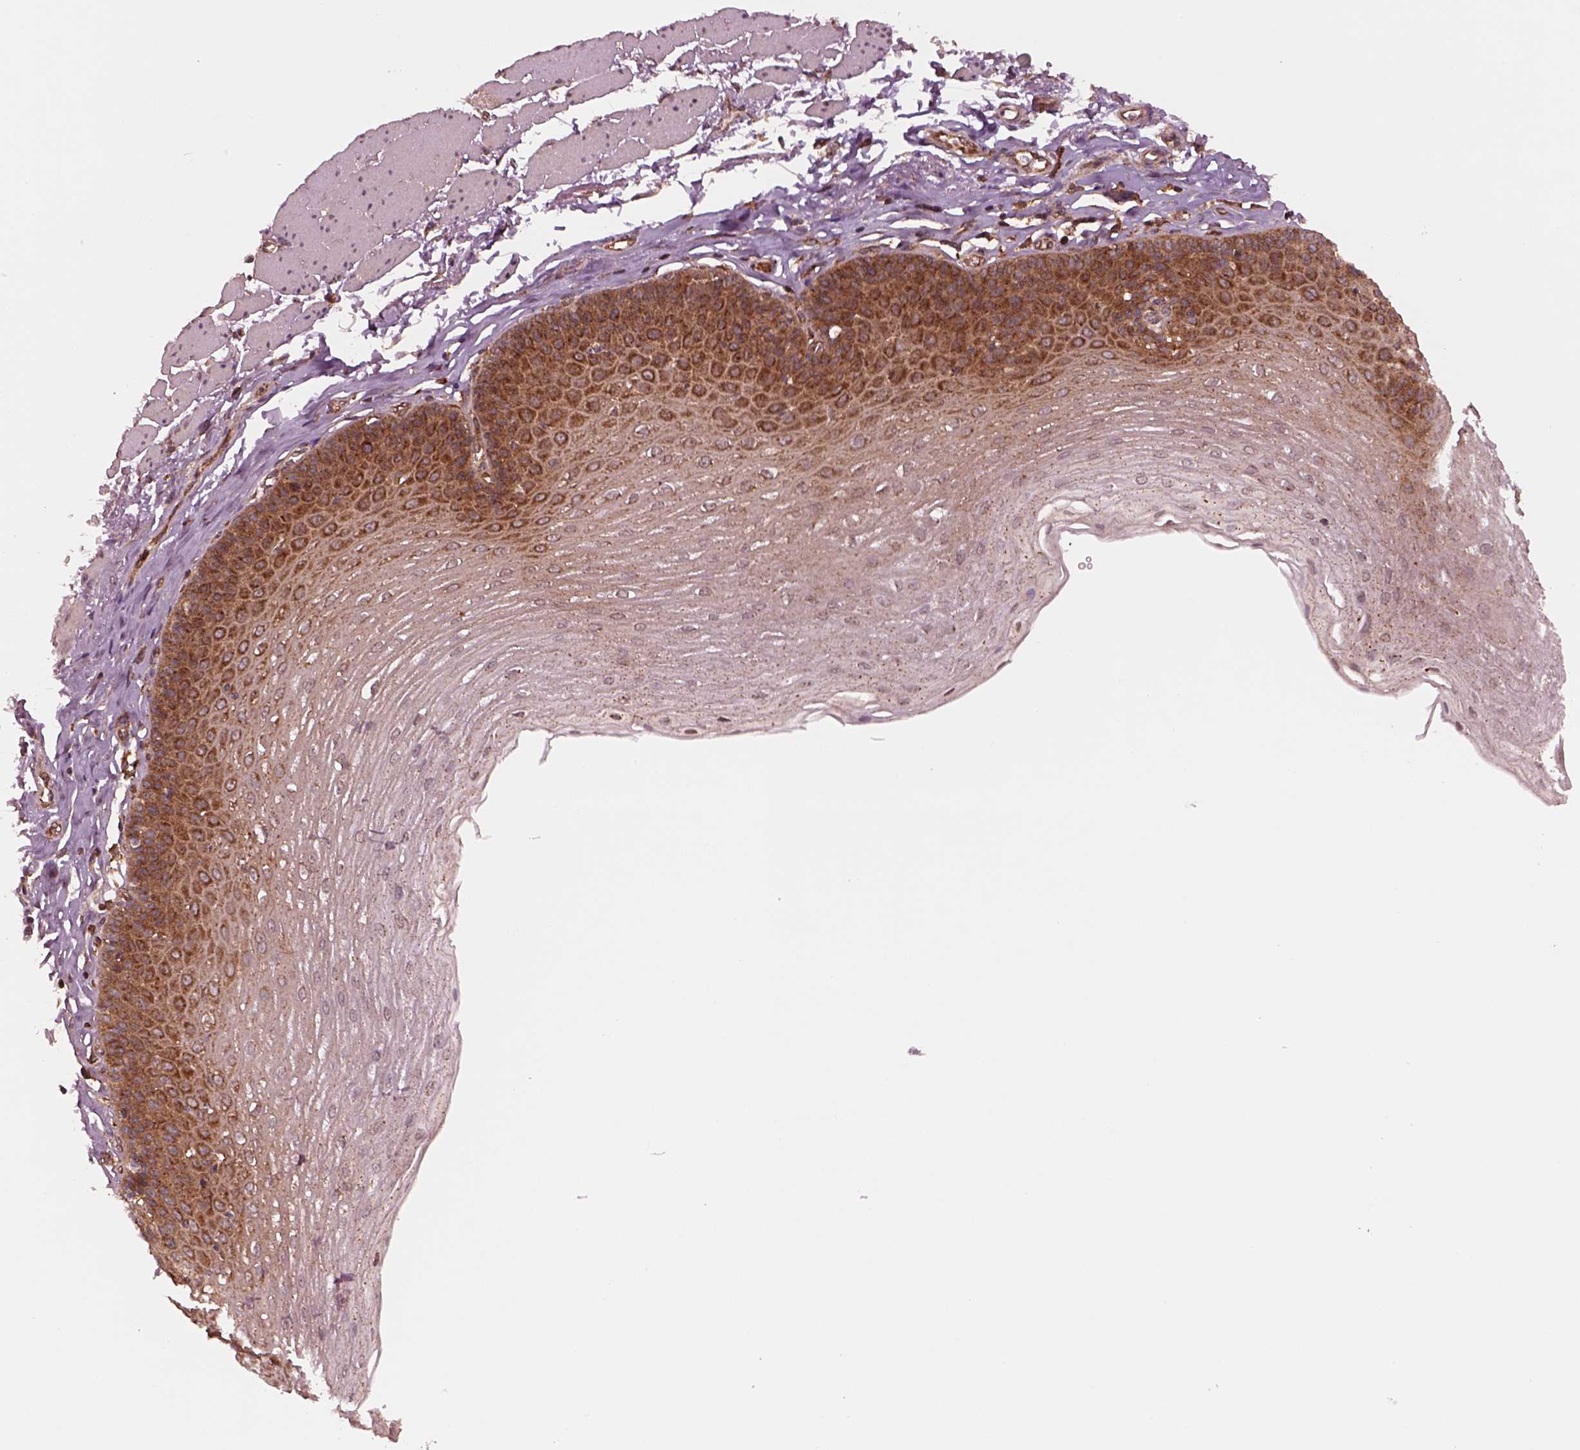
{"staining": {"intensity": "strong", "quantity": "<25%", "location": "cytoplasmic/membranous"}, "tissue": "esophagus", "cell_type": "Squamous epithelial cells", "image_type": "normal", "snomed": [{"axis": "morphology", "description": "Normal tissue, NOS"}, {"axis": "topography", "description": "Esophagus"}], "caption": "Protein expression analysis of unremarkable esophagus exhibits strong cytoplasmic/membranous positivity in approximately <25% of squamous epithelial cells. (brown staining indicates protein expression, while blue staining denotes nuclei).", "gene": "WASHC2A", "patient": {"sex": "female", "age": 81}}